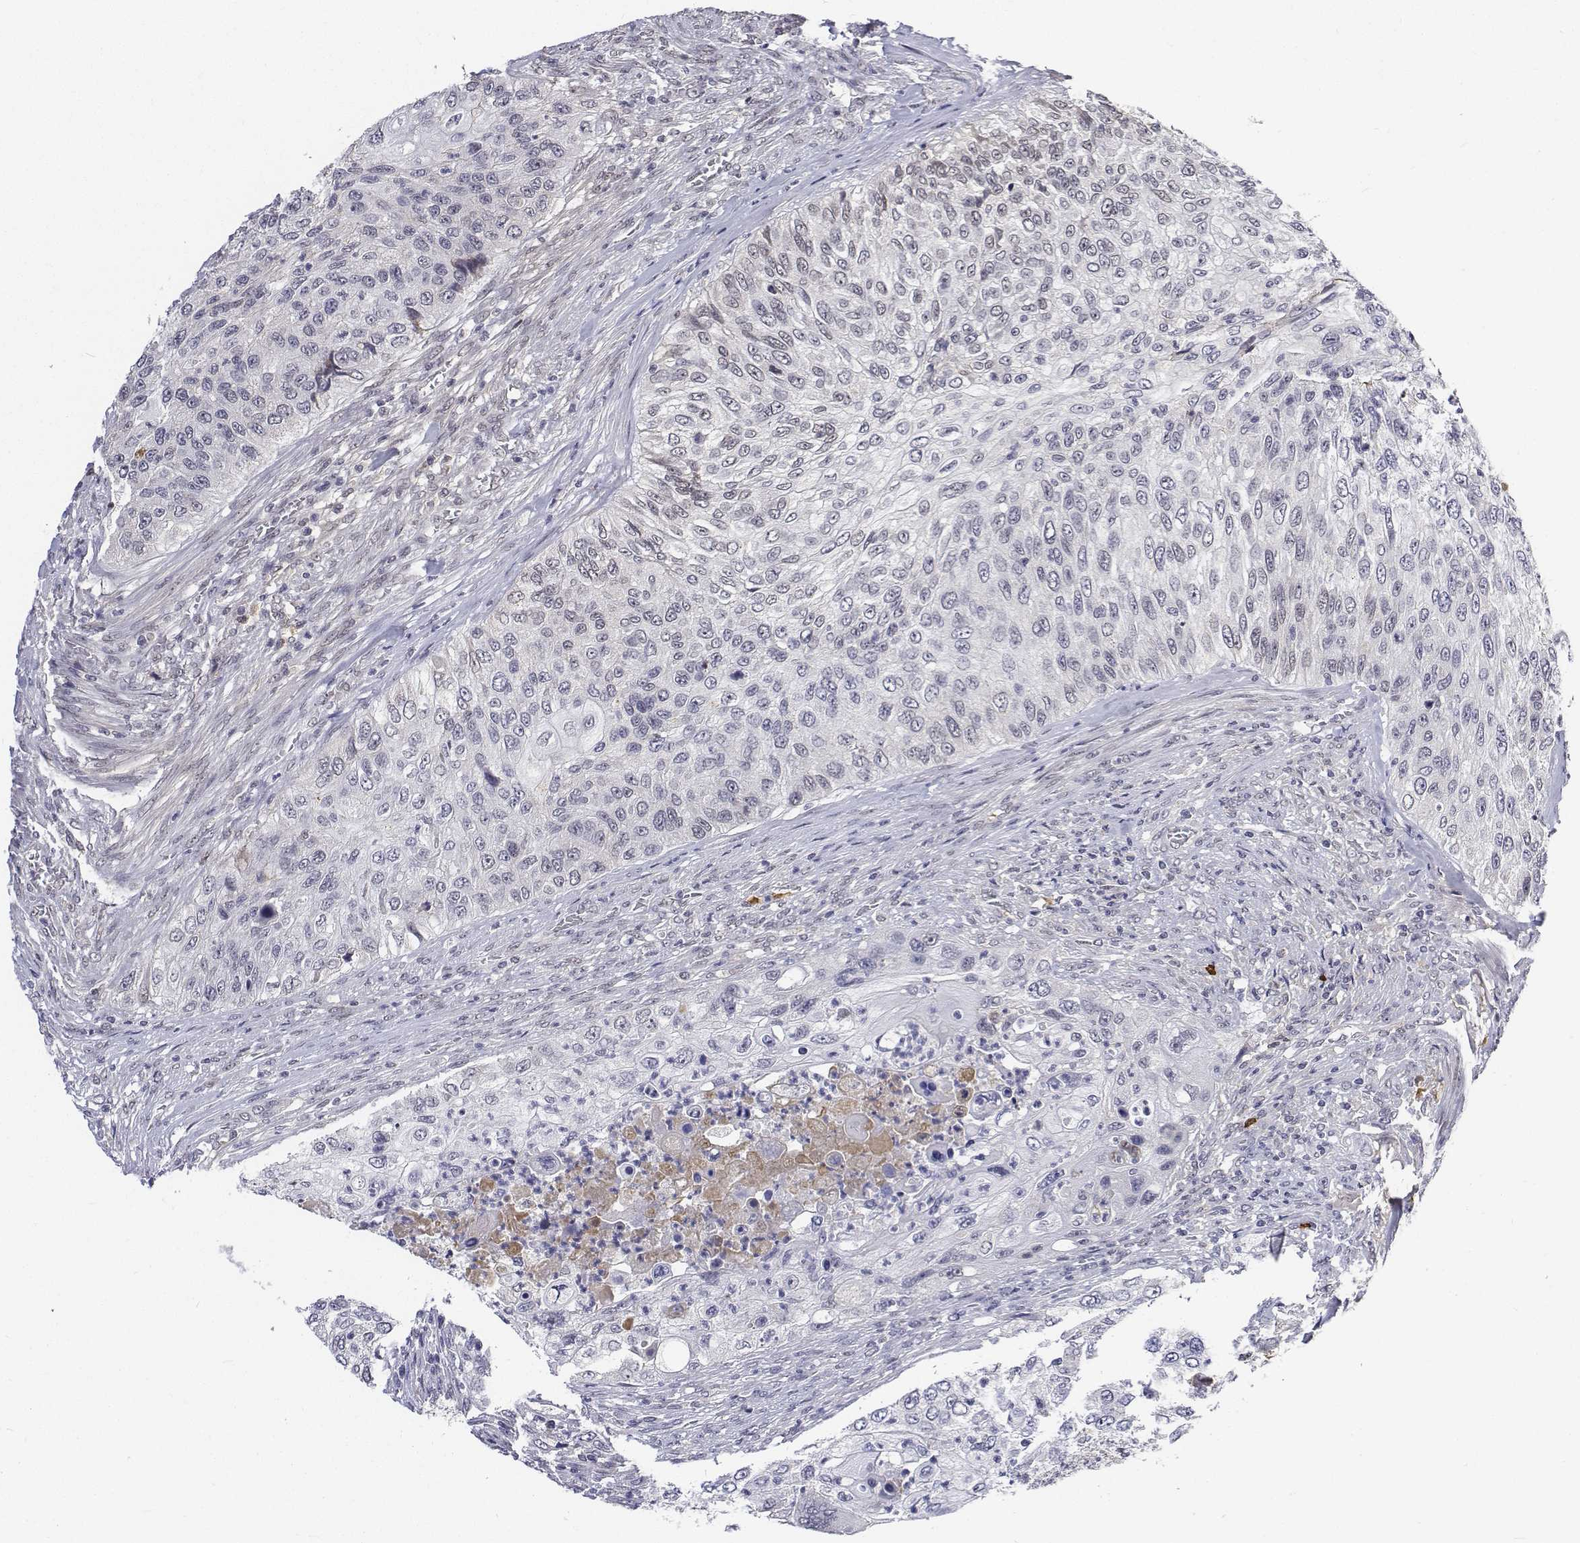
{"staining": {"intensity": "negative", "quantity": "none", "location": "none"}, "tissue": "urothelial cancer", "cell_type": "Tumor cells", "image_type": "cancer", "snomed": [{"axis": "morphology", "description": "Urothelial carcinoma, High grade"}, {"axis": "topography", "description": "Urinary bladder"}], "caption": "This micrograph is of urothelial carcinoma (high-grade) stained with immunohistochemistry to label a protein in brown with the nuclei are counter-stained blue. There is no expression in tumor cells.", "gene": "ATRX", "patient": {"sex": "female", "age": 60}}